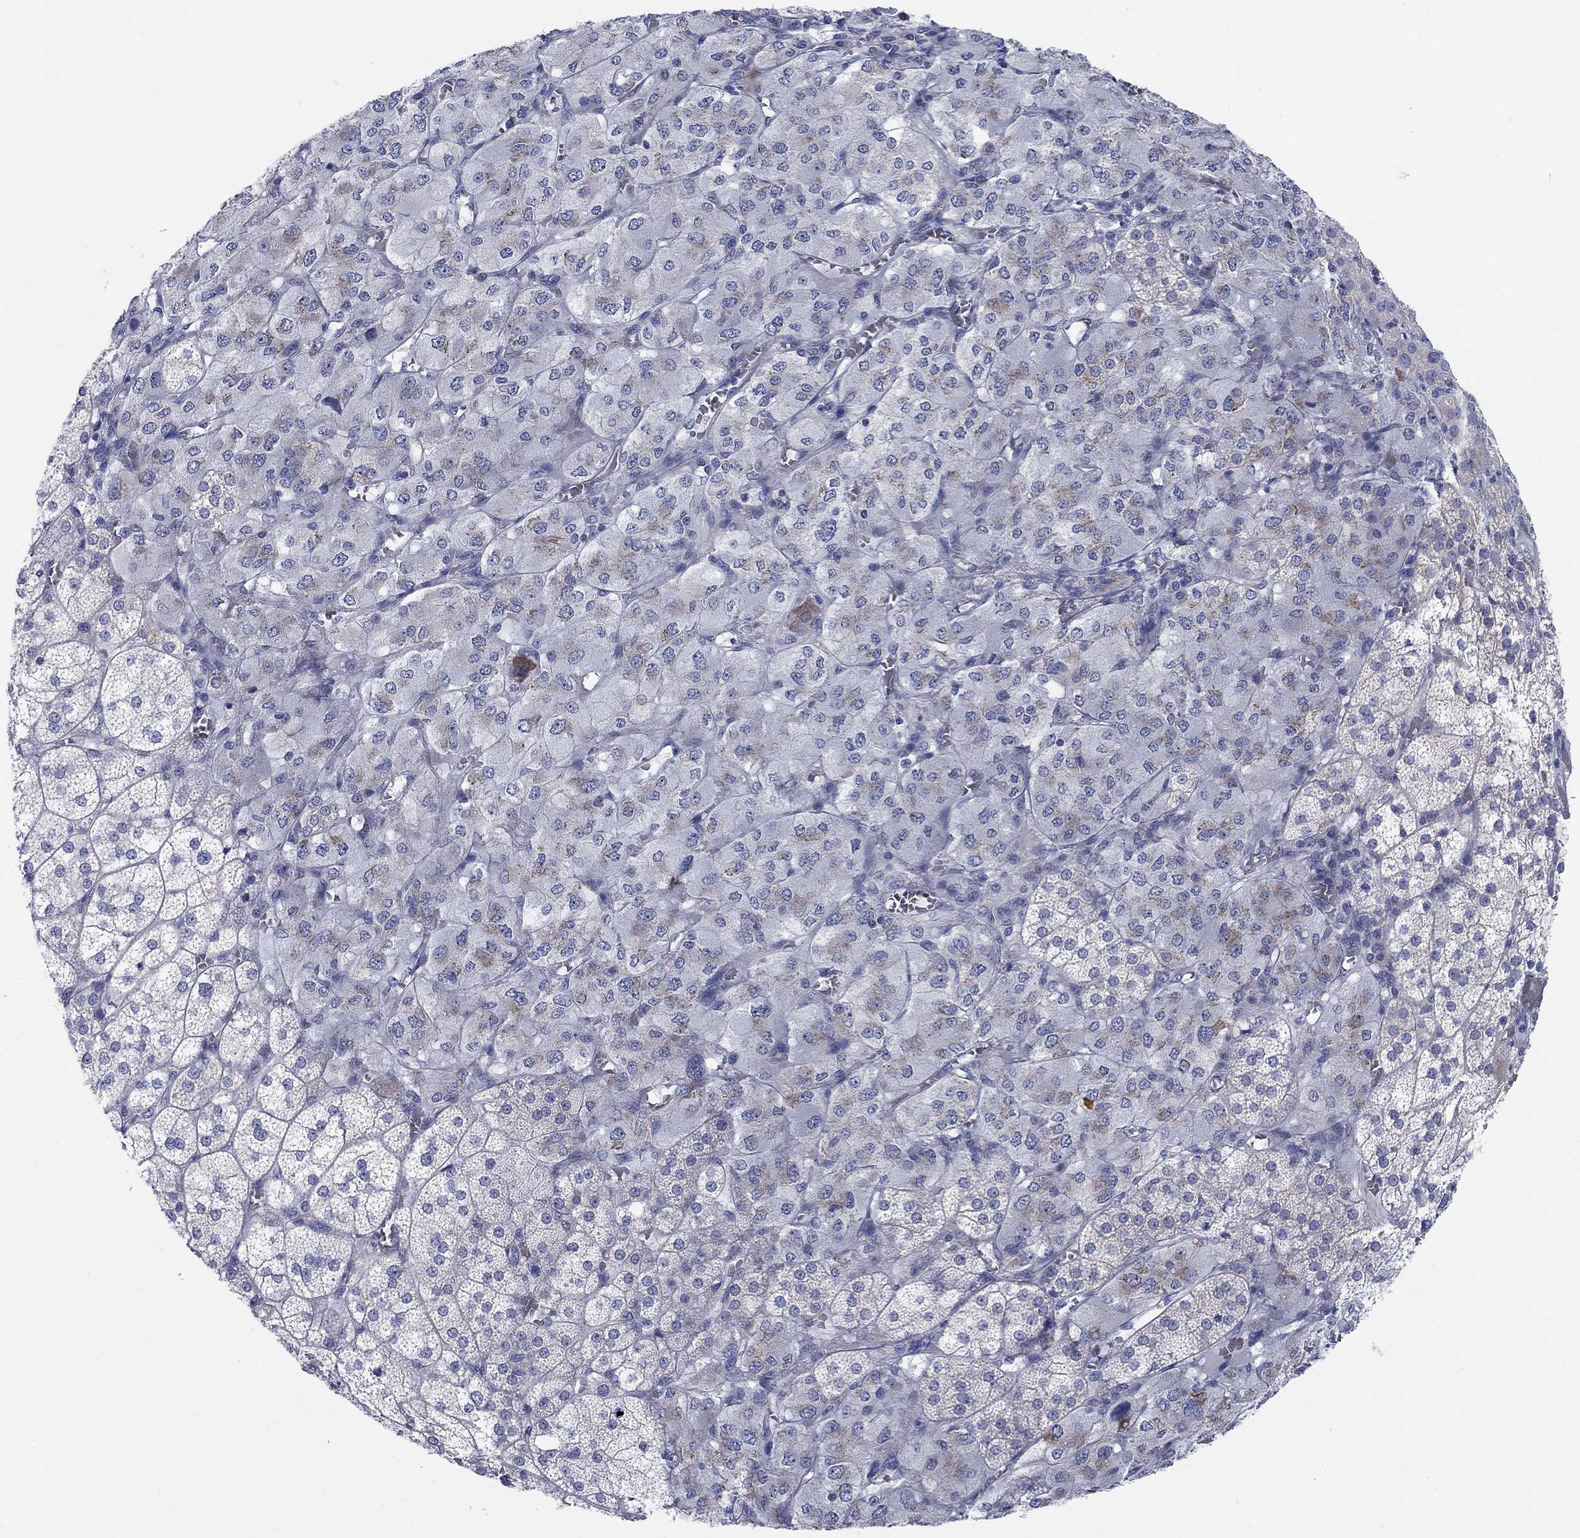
{"staining": {"intensity": "weak", "quantity": "25%-75%", "location": "cytoplasmic/membranous"}, "tissue": "adrenal gland", "cell_type": "Glandular cells", "image_type": "normal", "snomed": [{"axis": "morphology", "description": "Normal tissue, NOS"}, {"axis": "topography", "description": "Adrenal gland"}], "caption": "IHC of benign human adrenal gland displays low levels of weak cytoplasmic/membranous staining in about 25%-75% of glandular cells.", "gene": "TMEM59", "patient": {"sex": "female", "age": 60}}